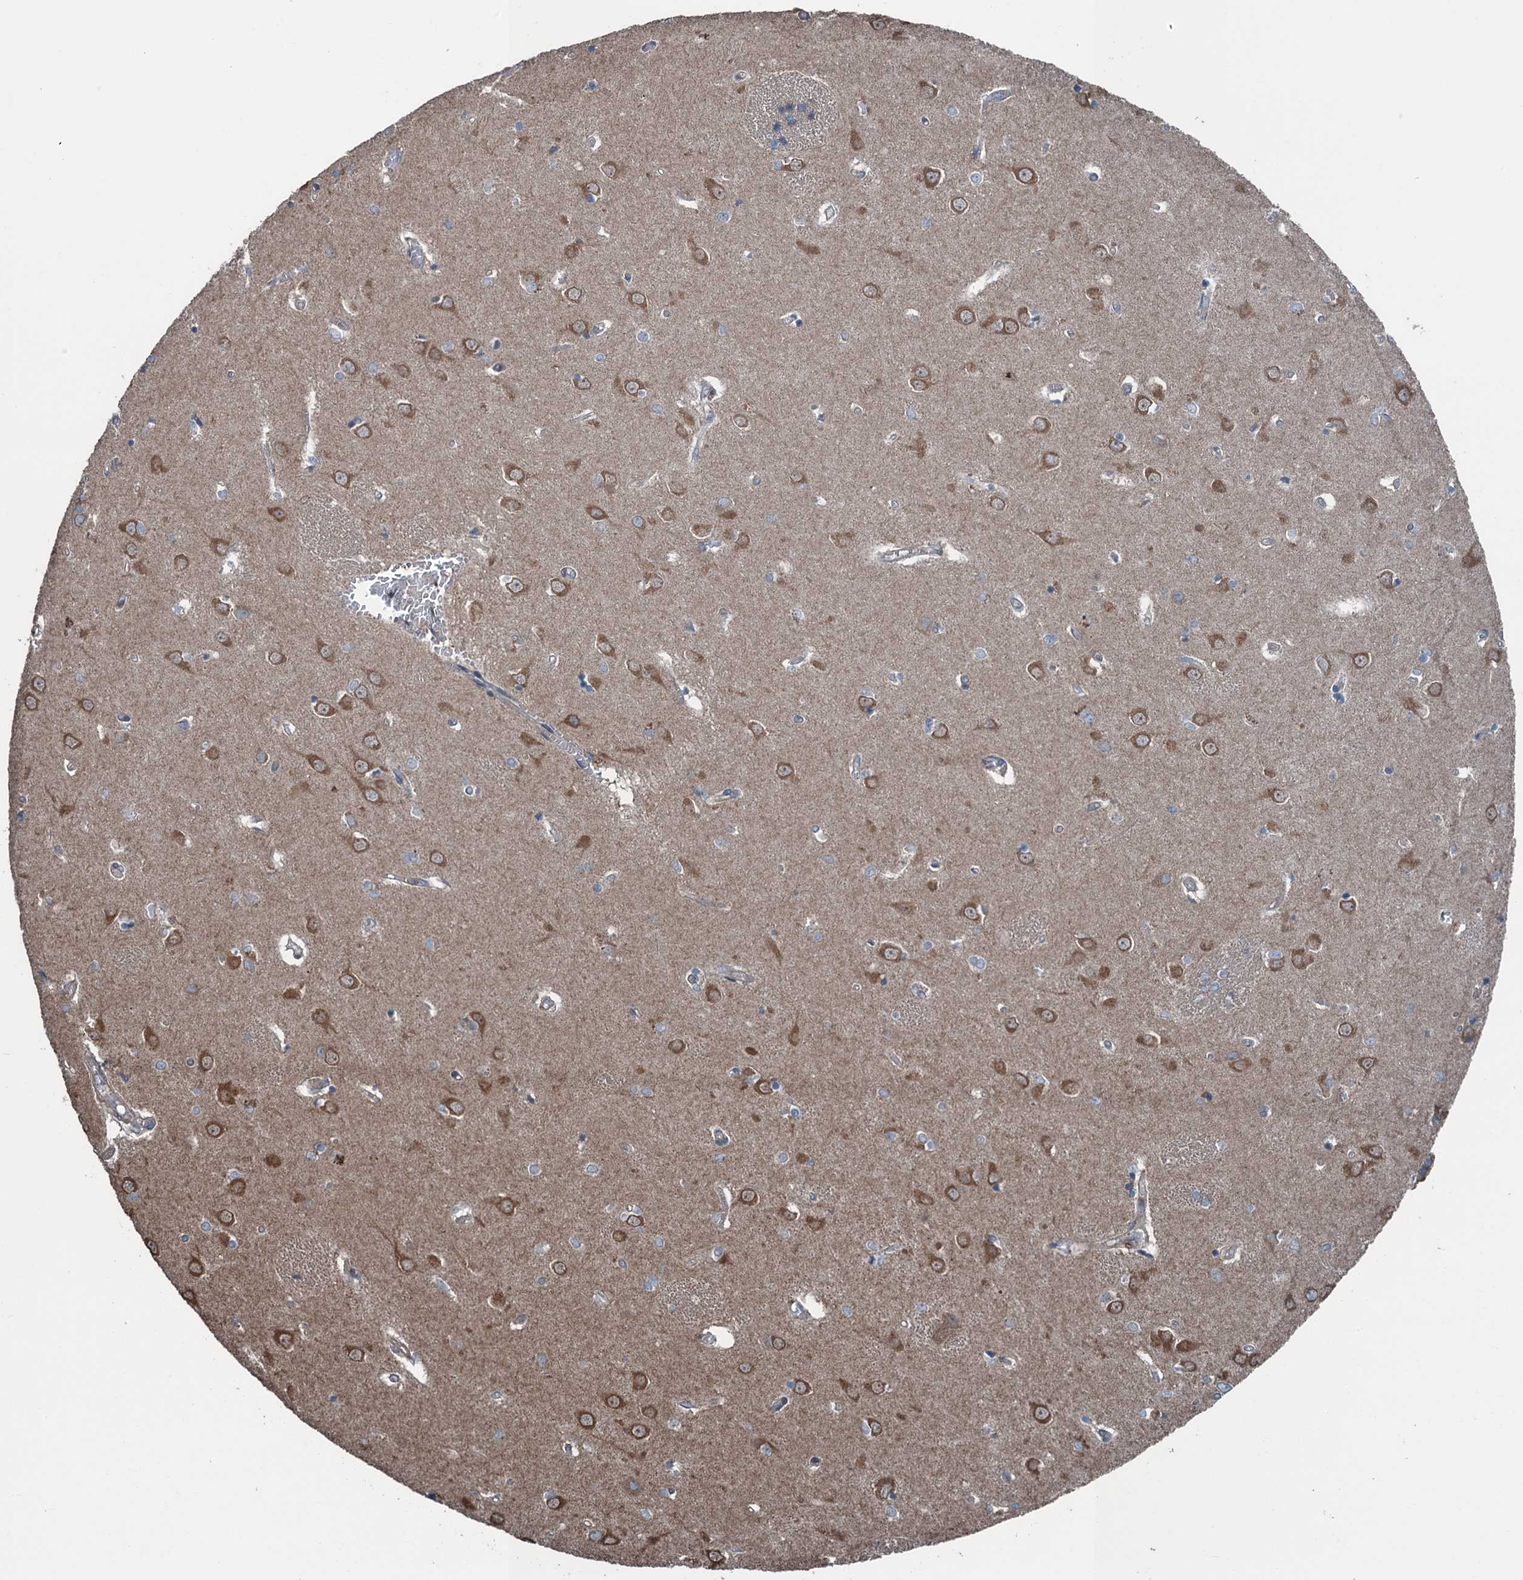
{"staining": {"intensity": "negative", "quantity": "none", "location": "none"}, "tissue": "caudate", "cell_type": "Glial cells", "image_type": "normal", "snomed": [{"axis": "morphology", "description": "Normal tissue, NOS"}, {"axis": "topography", "description": "Lateral ventricle wall"}], "caption": "DAB immunohistochemical staining of unremarkable caudate exhibits no significant positivity in glial cells.", "gene": "TRAPPC8", "patient": {"sex": "male", "age": 37}}